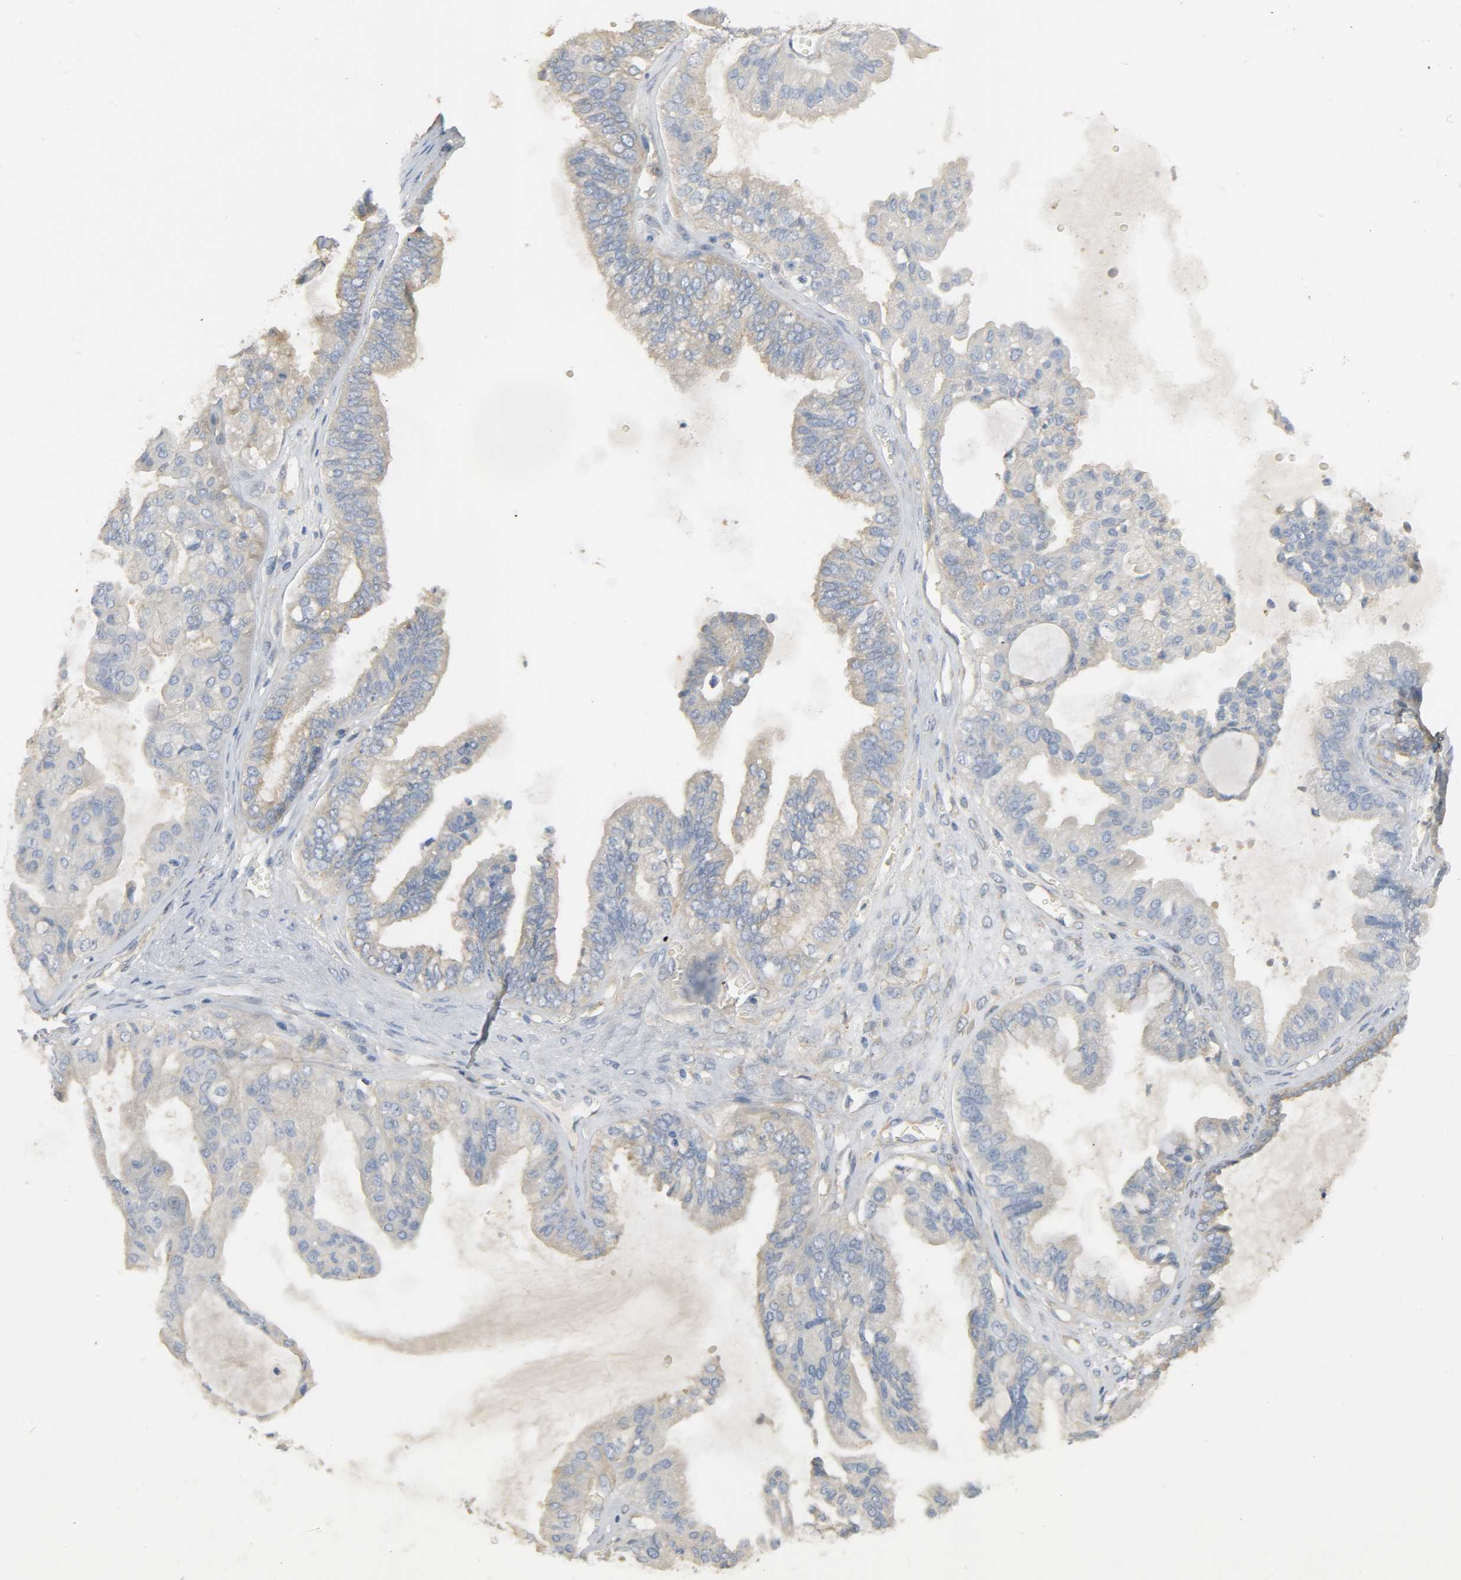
{"staining": {"intensity": "moderate", "quantity": ">75%", "location": "cytoplasmic/membranous"}, "tissue": "ovarian cancer", "cell_type": "Tumor cells", "image_type": "cancer", "snomed": [{"axis": "morphology", "description": "Carcinoma, NOS"}, {"axis": "morphology", "description": "Carcinoma, endometroid"}, {"axis": "topography", "description": "Ovary"}], "caption": "The immunohistochemical stain labels moderate cytoplasmic/membranous staining in tumor cells of ovarian cancer (carcinoma) tissue.", "gene": "ARPC1A", "patient": {"sex": "female", "age": 50}}